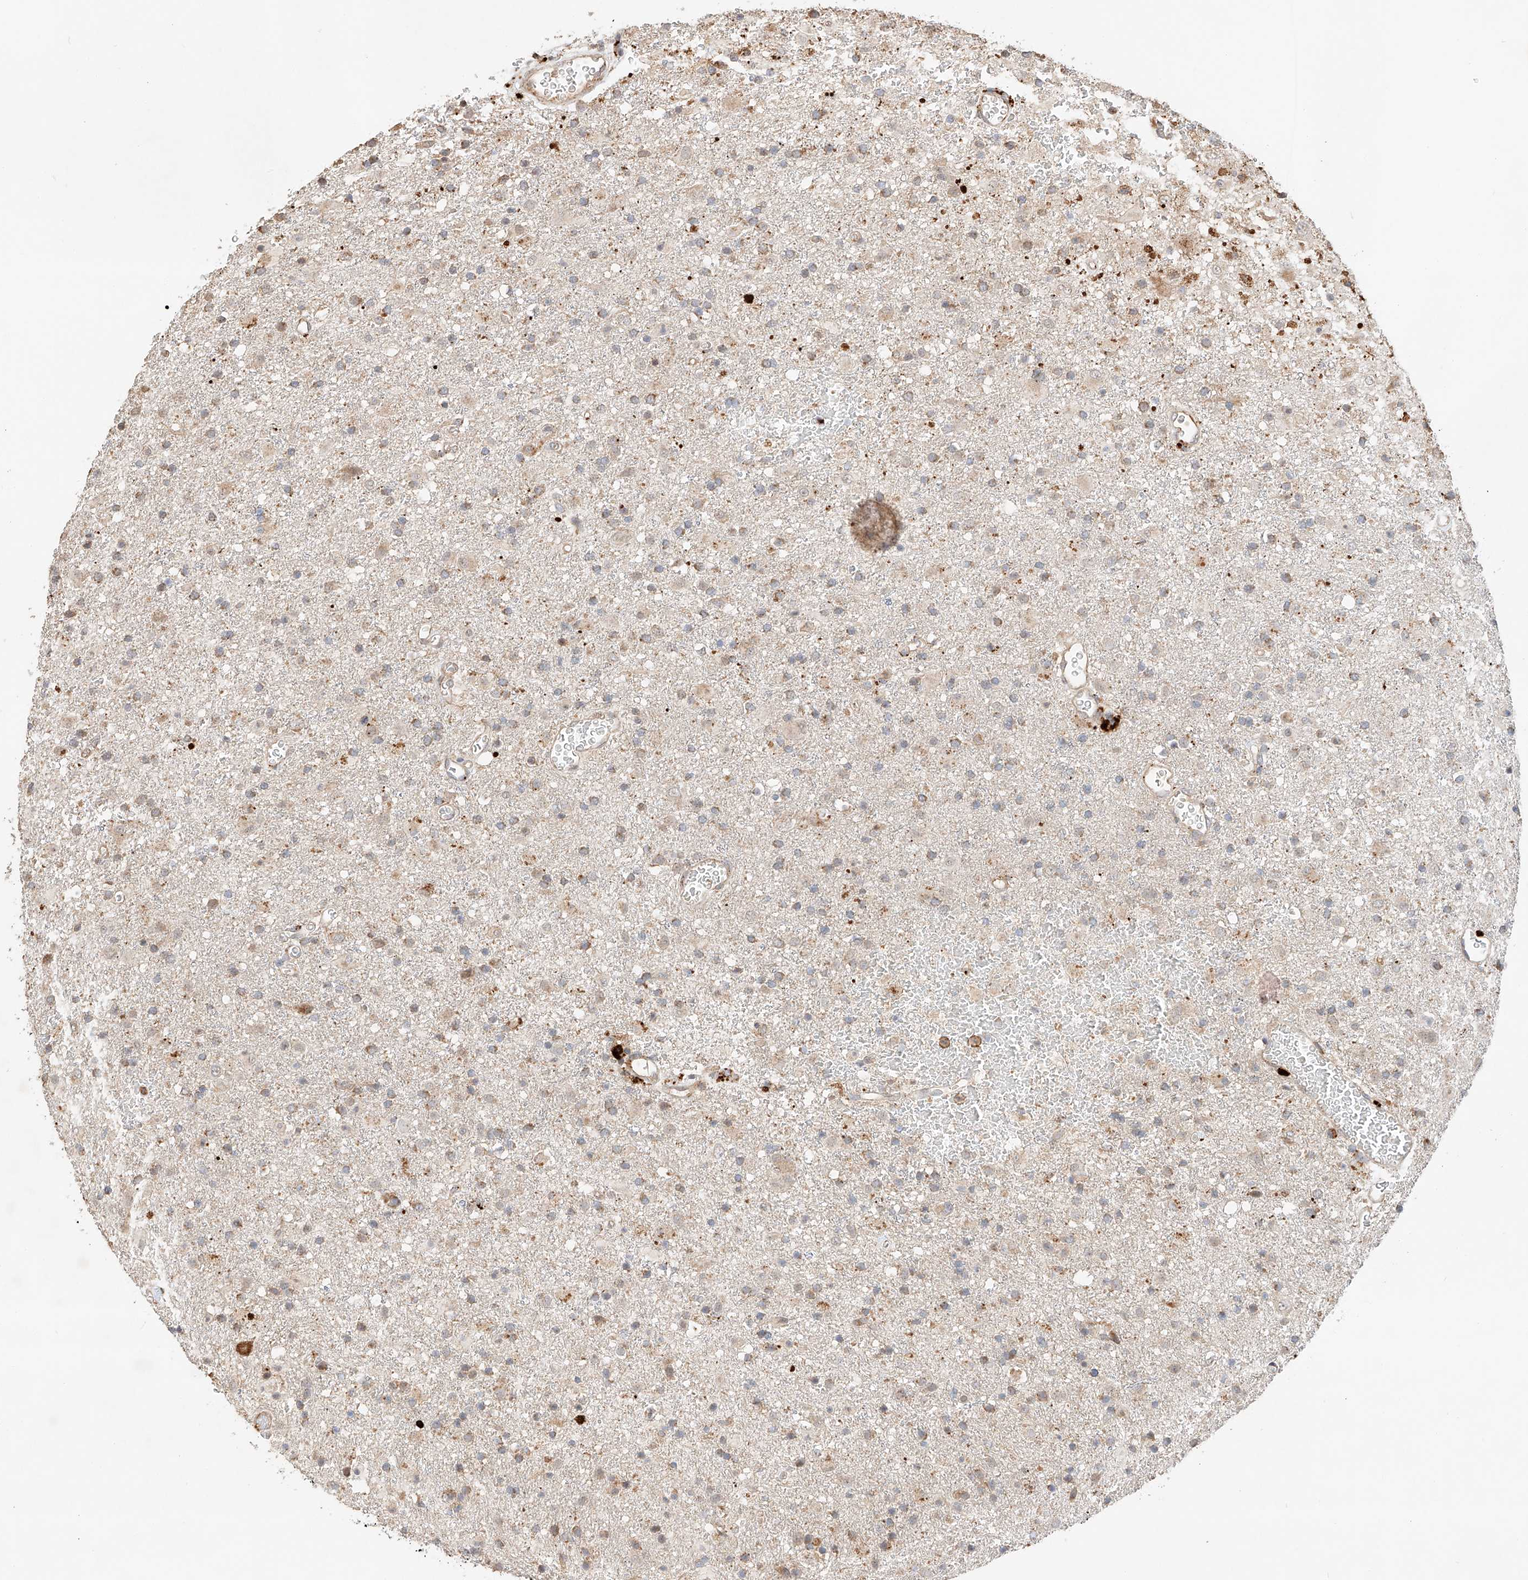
{"staining": {"intensity": "weak", "quantity": "<25%", "location": "cytoplasmic/membranous"}, "tissue": "glioma", "cell_type": "Tumor cells", "image_type": "cancer", "snomed": [{"axis": "morphology", "description": "Glioma, malignant, Low grade"}, {"axis": "topography", "description": "Brain"}], "caption": "A photomicrograph of low-grade glioma (malignant) stained for a protein shows no brown staining in tumor cells. (Stains: DAB (3,3'-diaminobenzidine) immunohistochemistry with hematoxylin counter stain, Microscopy: brightfield microscopy at high magnification).", "gene": "SUSD6", "patient": {"sex": "male", "age": 65}}